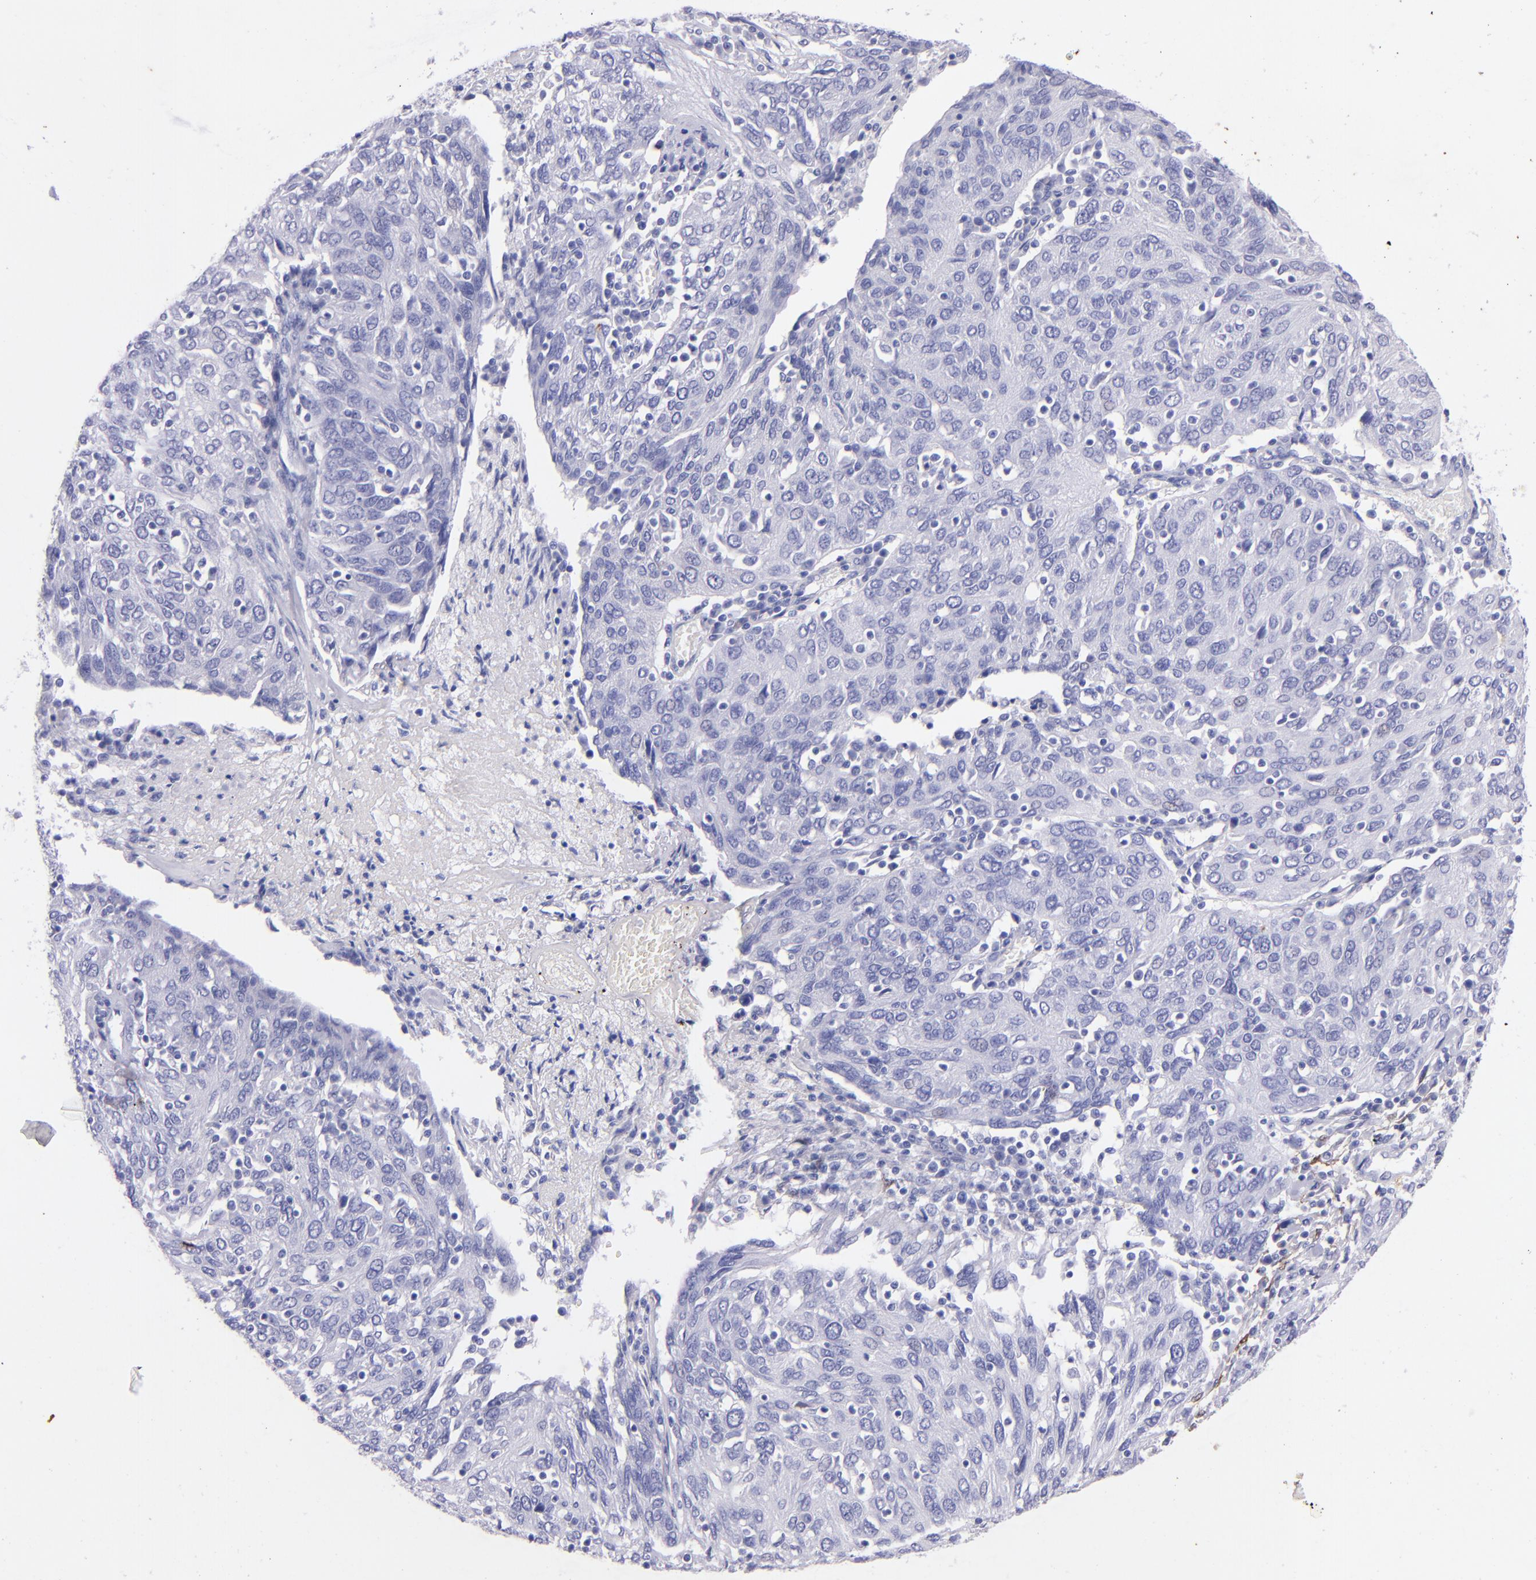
{"staining": {"intensity": "negative", "quantity": "none", "location": "none"}, "tissue": "ovarian cancer", "cell_type": "Tumor cells", "image_type": "cancer", "snomed": [{"axis": "morphology", "description": "Carcinoma, endometroid"}, {"axis": "topography", "description": "Ovary"}], "caption": "This photomicrograph is of endometroid carcinoma (ovarian) stained with immunohistochemistry (IHC) to label a protein in brown with the nuclei are counter-stained blue. There is no staining in tumor cells.", "gene": "UCHL1", "patient": {"sex": "female", "age": 50}}